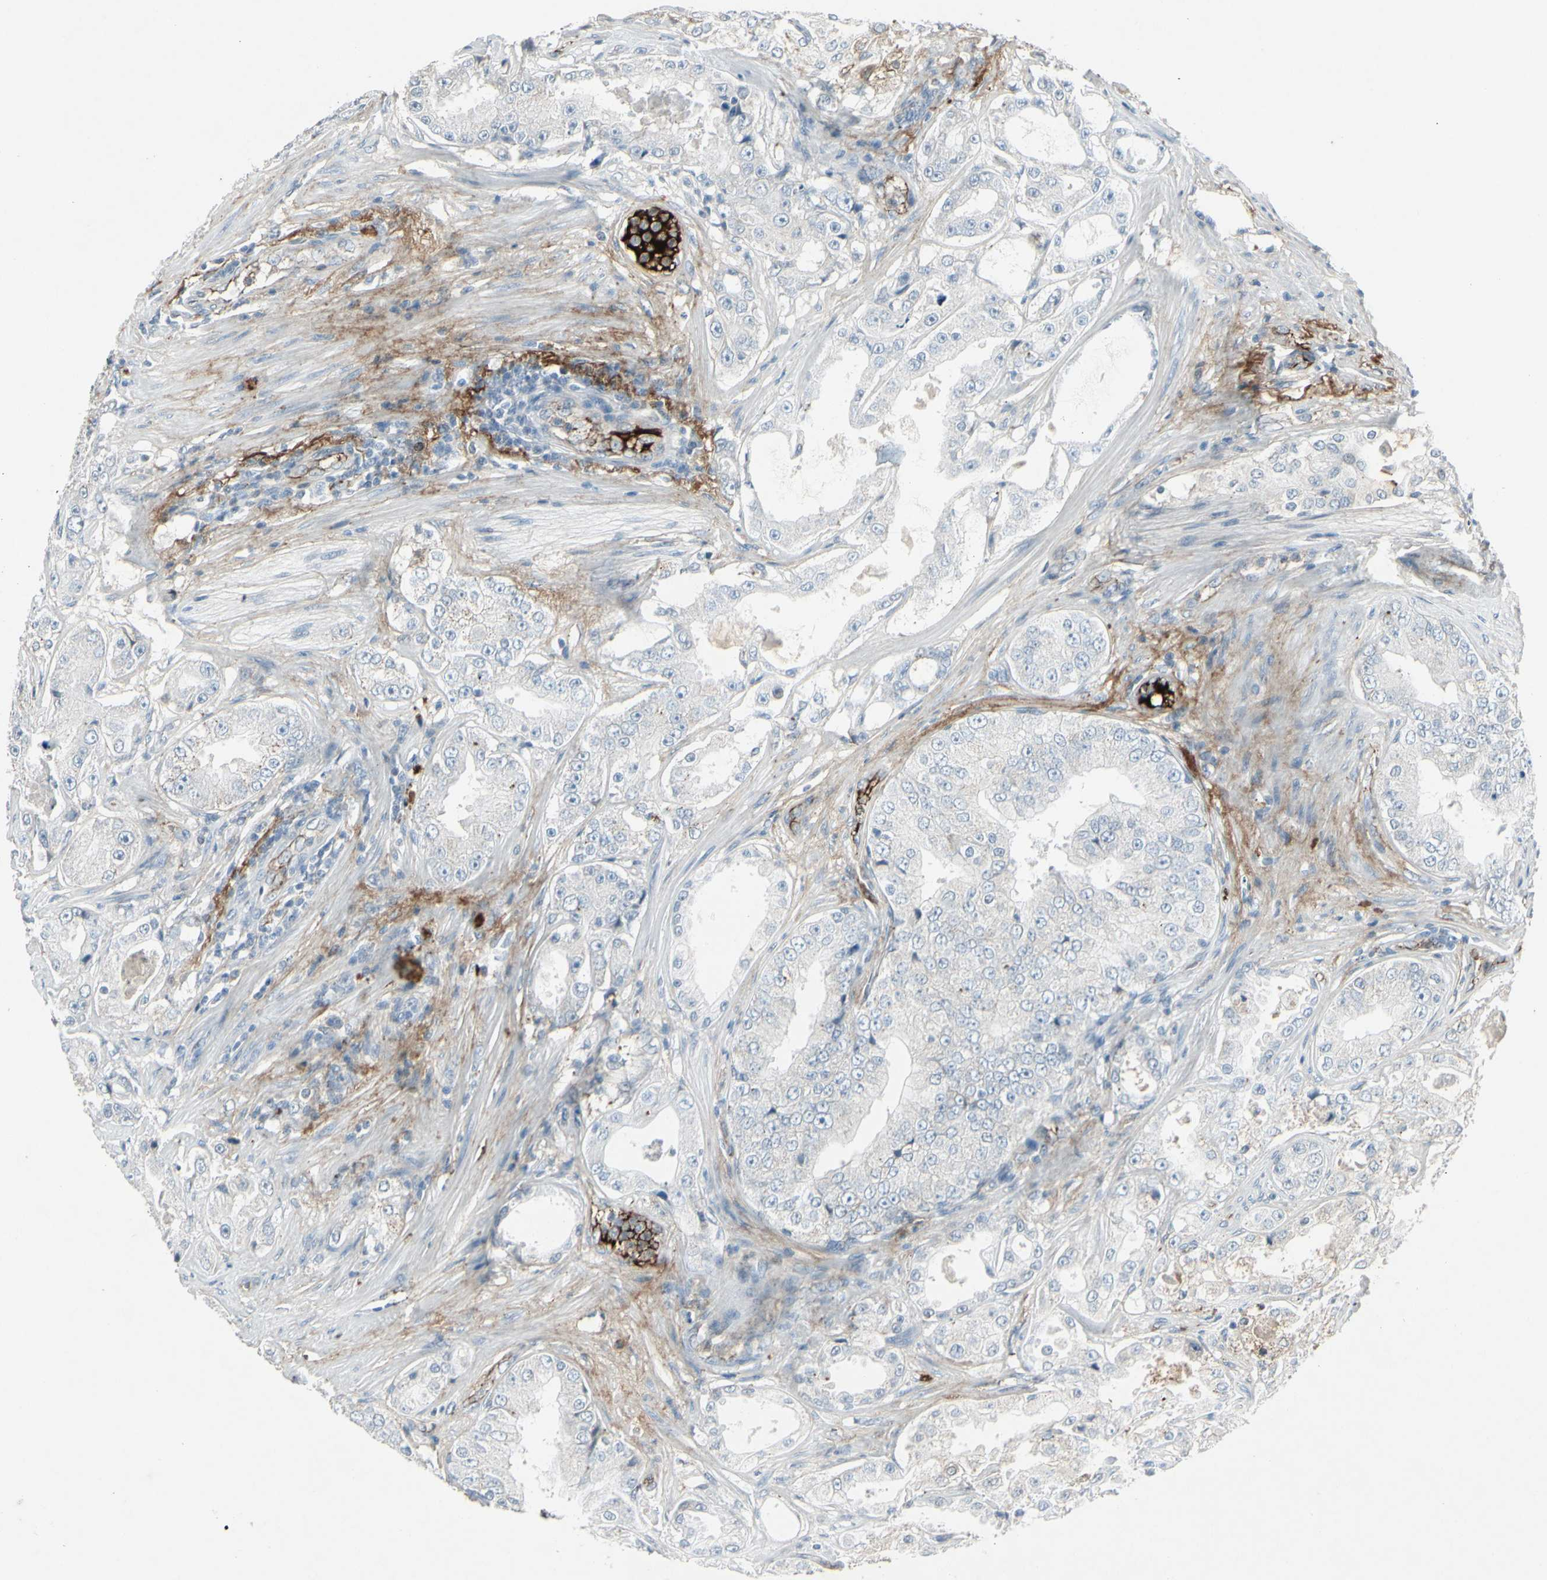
{"staining": {"intensity": "negative", "quantity": "none", "location": "none"}, "tissue": "prostate cancer", "cell_type": "Tumor cells", "image_type": "cancer", "snomed": [{"axis": "morphology", "description": "Adenocarcinoma, High grade"}, {"axis": "topography", "description": "Prostate"}], "caption": "This is an immunohistochemistry image of human prostate cancer. There is no staining in tumor cells.", "gene": "IGHM", "patient": {"sex": "male", "age": 73}}